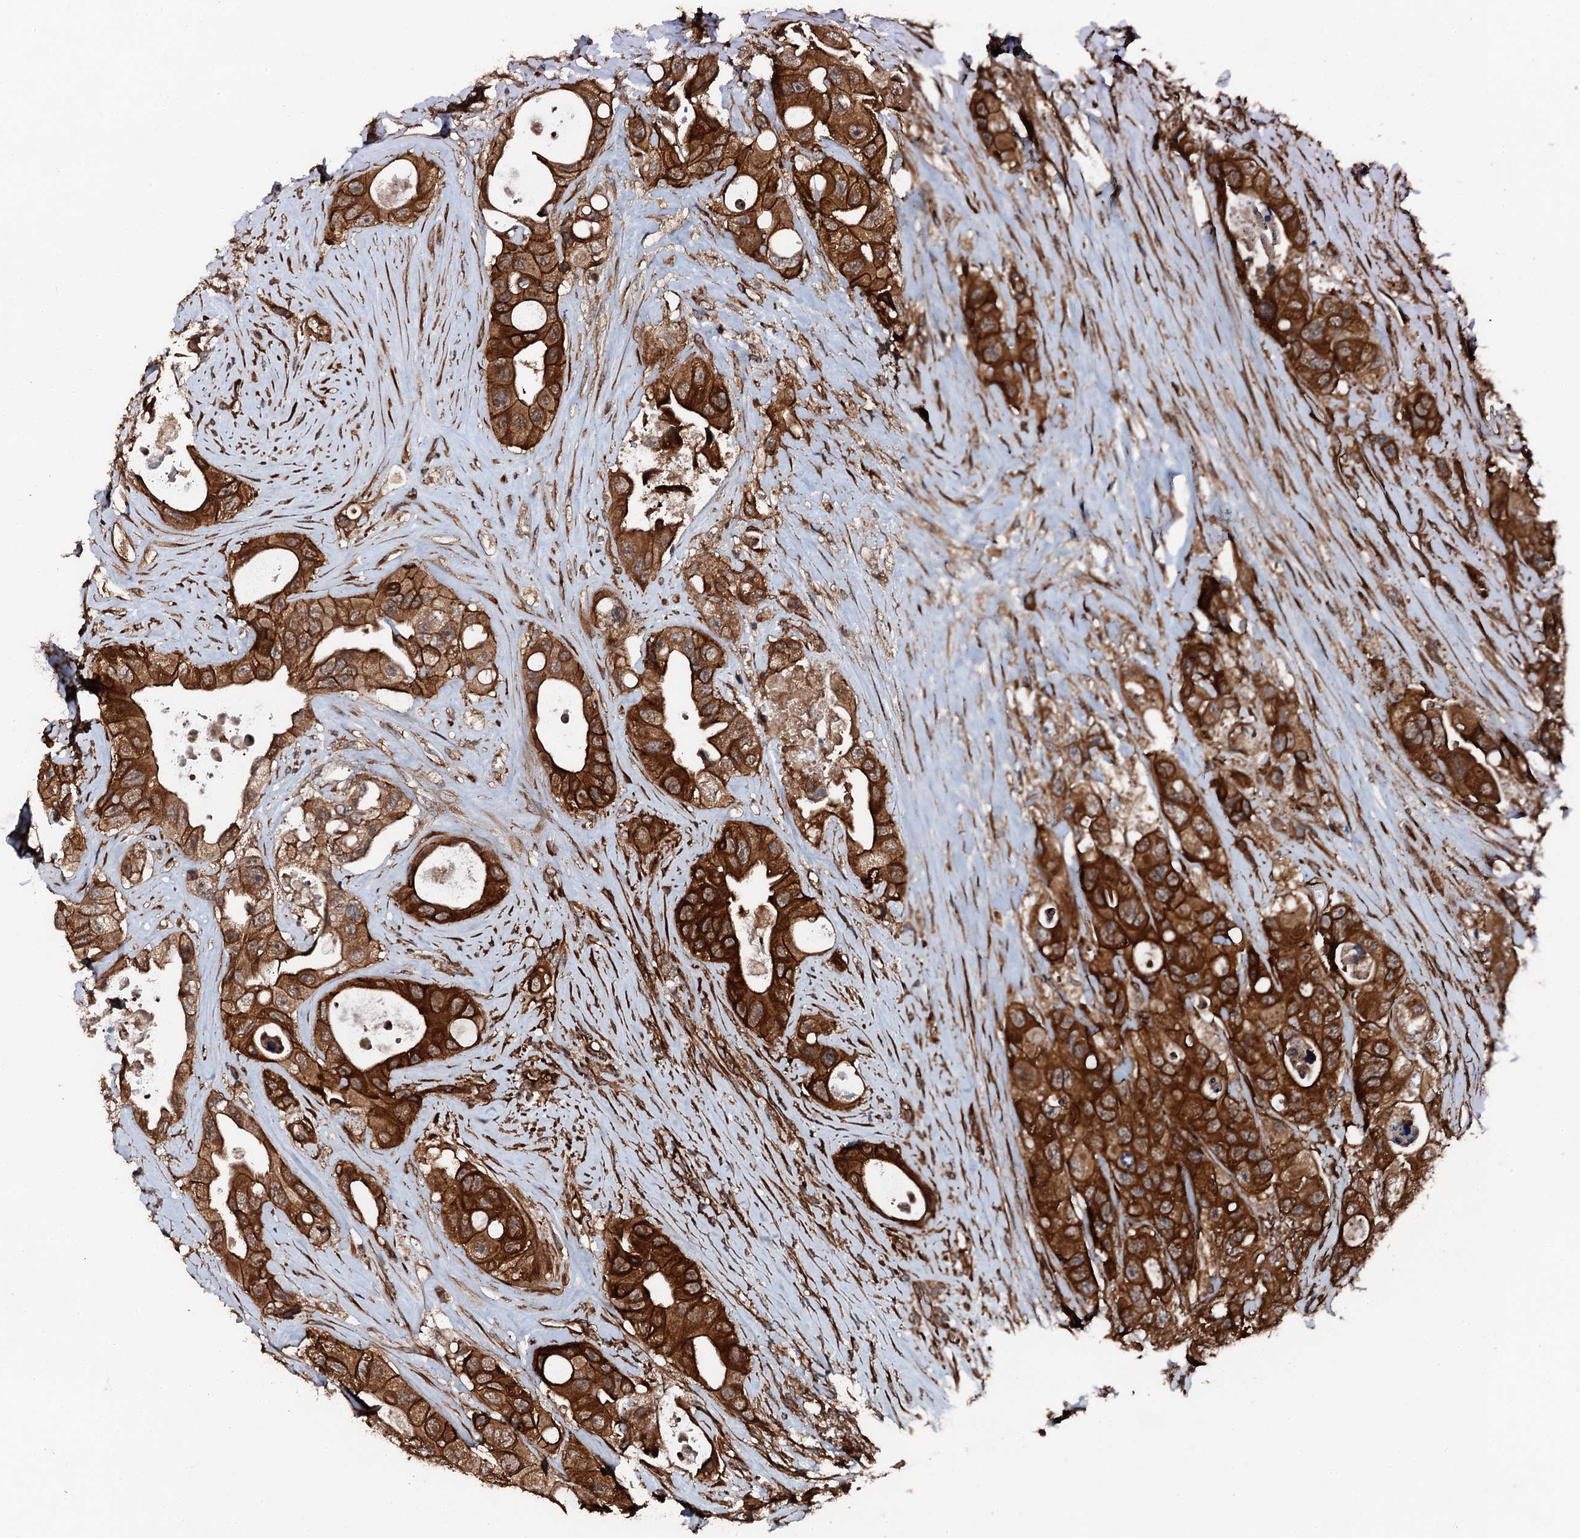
{"staining": {"intensity": "strong", "quantity": ">75%", "location": "cytoplasmic/membranous"}, "tissue": "colorectal cancer", "cell_type": "Tumor cells", "image_type": "cancer", "snomed": [{"axis": "morphology", "description": "Adenocarcinoma, NOS"}, {"axis": "topography", "description": "Colon"}], "caption": "Colorectal cancer (adenocarcinoma) was stained to show a protein in brown. There is high levels of strong cytoplasmic/membranous positivity in approximately >75% of tumor cells.", "gene": "FLYWCH1", "patient": {"sex": "female", "age": 46}}